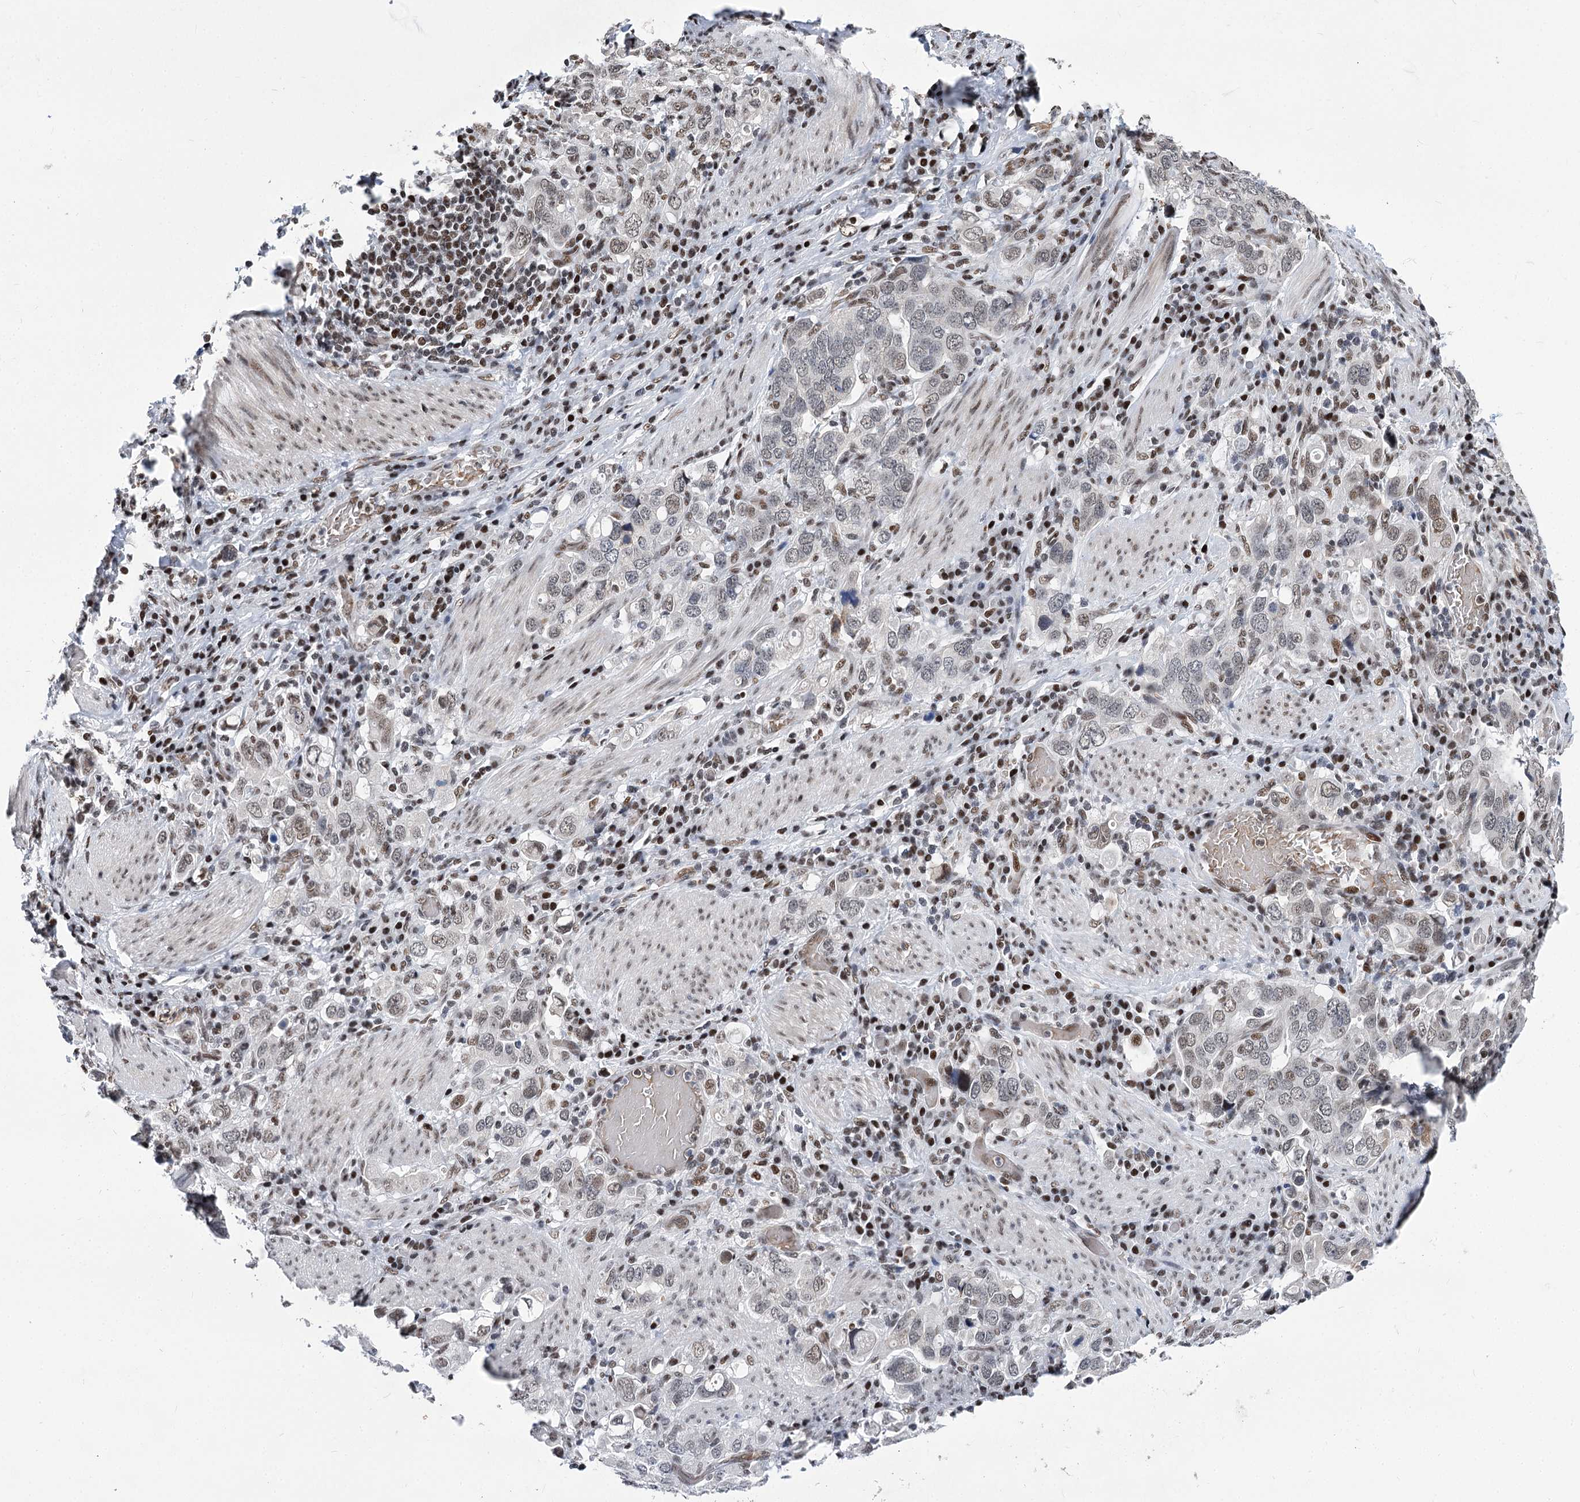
{"staining": {"intensity": "weak", "quantity": "25%-75%", "location": "nuclear"}, "tissue": "stomach cancer", "cell_type": "Tumor cells", "image_type": "cancer", "snomed": [{"axis": "morphology", "description": "Adenocarcinoma, NOS"}, {"axis": "topography", "description": "Stomach, upper"}], "caption": "Protein staining of stomach cancer (adenocarcinoma) tissue reveals weak nuclear staining in approximately 25%-75% of tumor cells.", "gene": "POU4F3", "patient": {"sex": "male", "age": 62}}